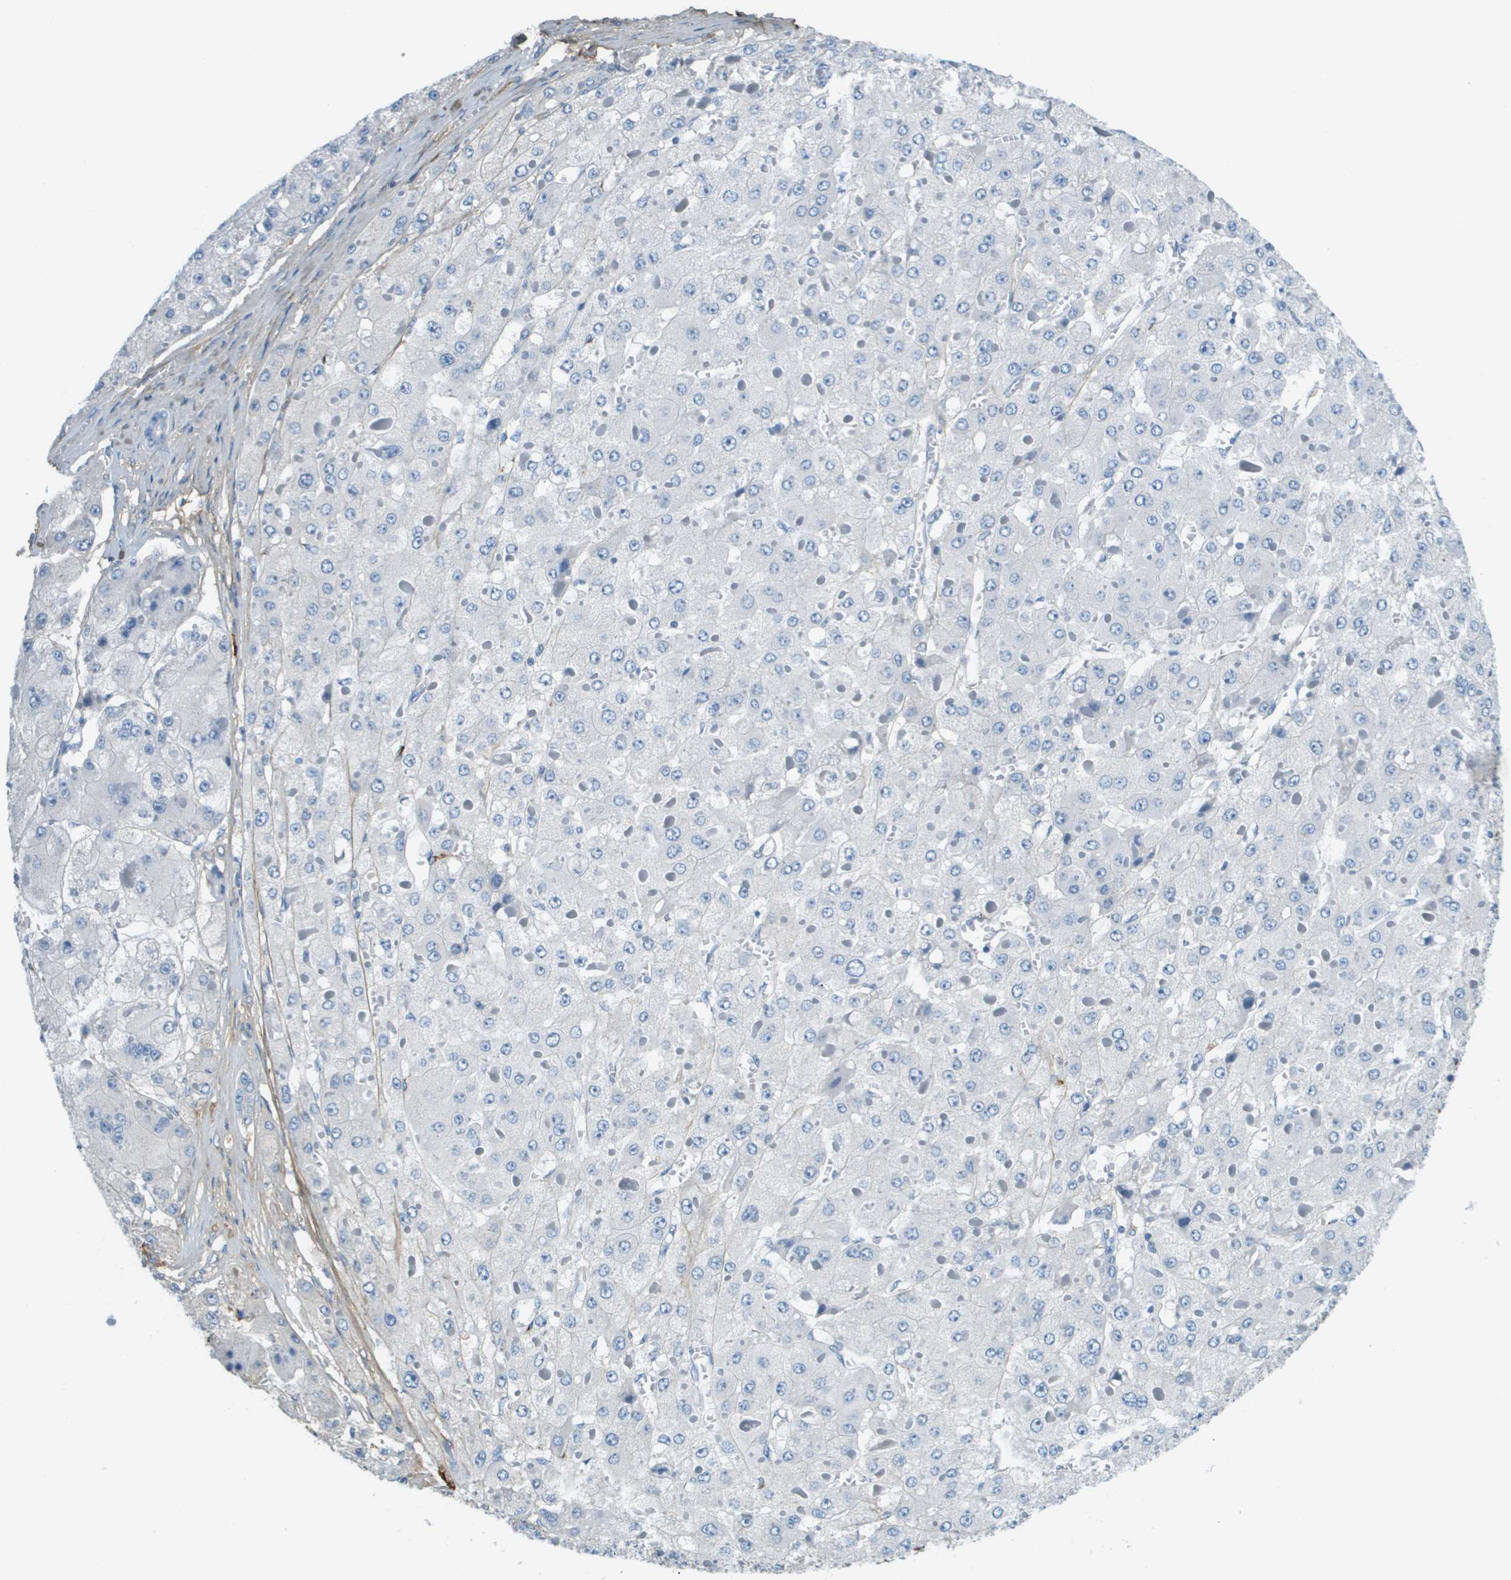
{"staining": {"intensity": "negative", "quantity": "none", "location": "none"}, "tissue": "liver cancer", "cell_type": "Tumor cells", "image_type": "cancer", "snomed": [{"axis": "morphology", "description": "Carcinoma, Hepatocellular, NOS"}, {"axis": "topography", "description": "Liver"}], "caption": "The immunohistochemistry (IHC) micrograph has no significant positivity in tumor cells of liver cancer tissue.", "gene": "DCN", "patient": {"sex": "female", "age": 73}}